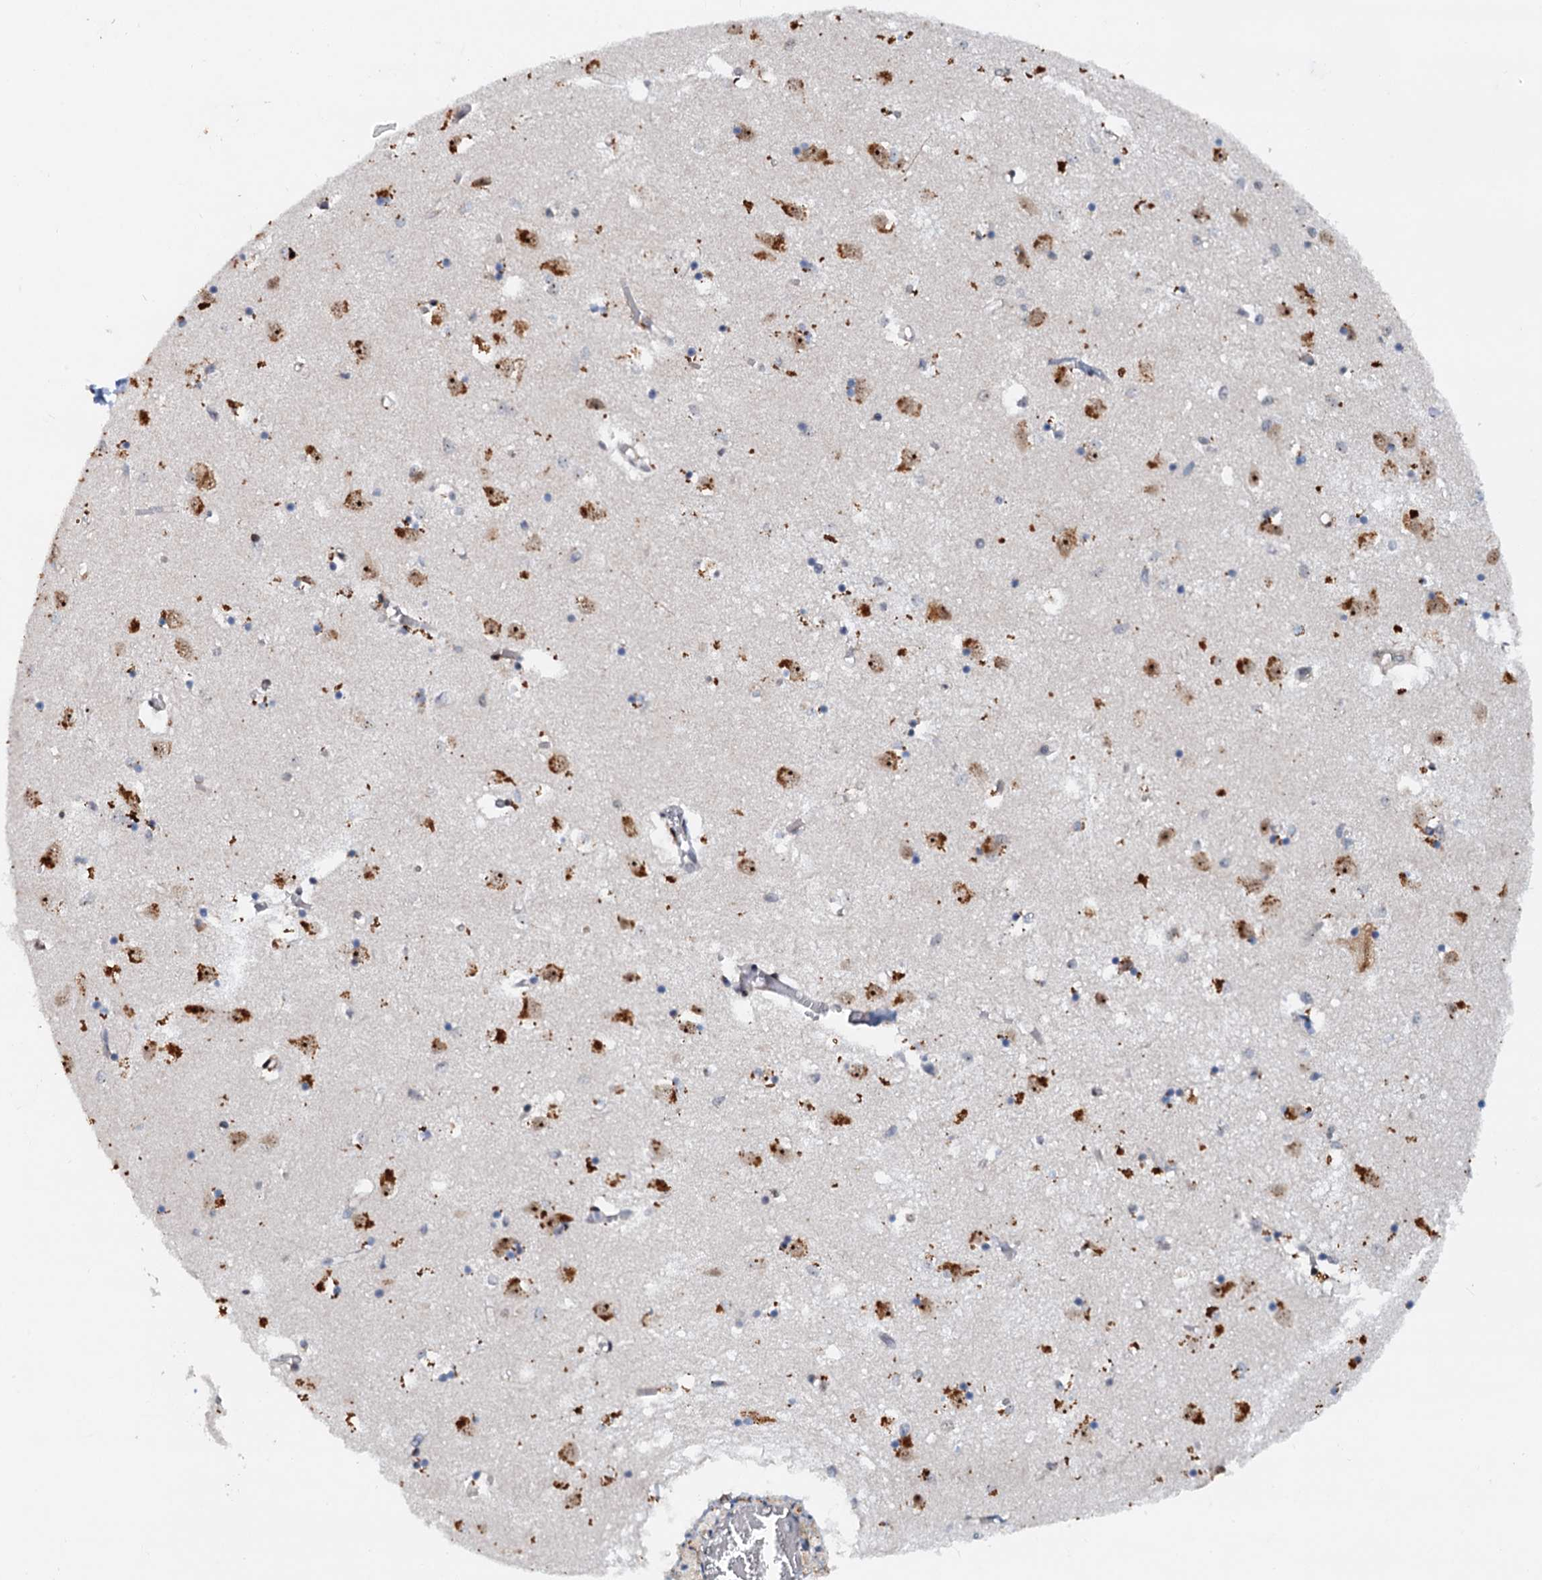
{"staining": {"intensity": "moderate", "quantity": ">75%", "location": "cytoplasmic/membranous,nuclear"}, "tissue": "caudate", "cell_type": "Glial cells", "image_type": "normal", "snomed": [{"axis": "morphology", "description": "Normal tissue, NOS"}, {"axis": "topography", "description": "Lateral ventricle wall"}], "caption": "Glial cells exhibit medium levels of moderate cytoplasmic/membranous,nuclear staining in approximately >75% of cells in normal human caudate. The staining is performed using DAB (3,3'-diaminobenzidine) brown chromogen to label protein expression. The nuclei are counter-stained blue using hematoxylin.", "gene": "DNAJC21", "patient": {"sex": "male", "age": 70}}